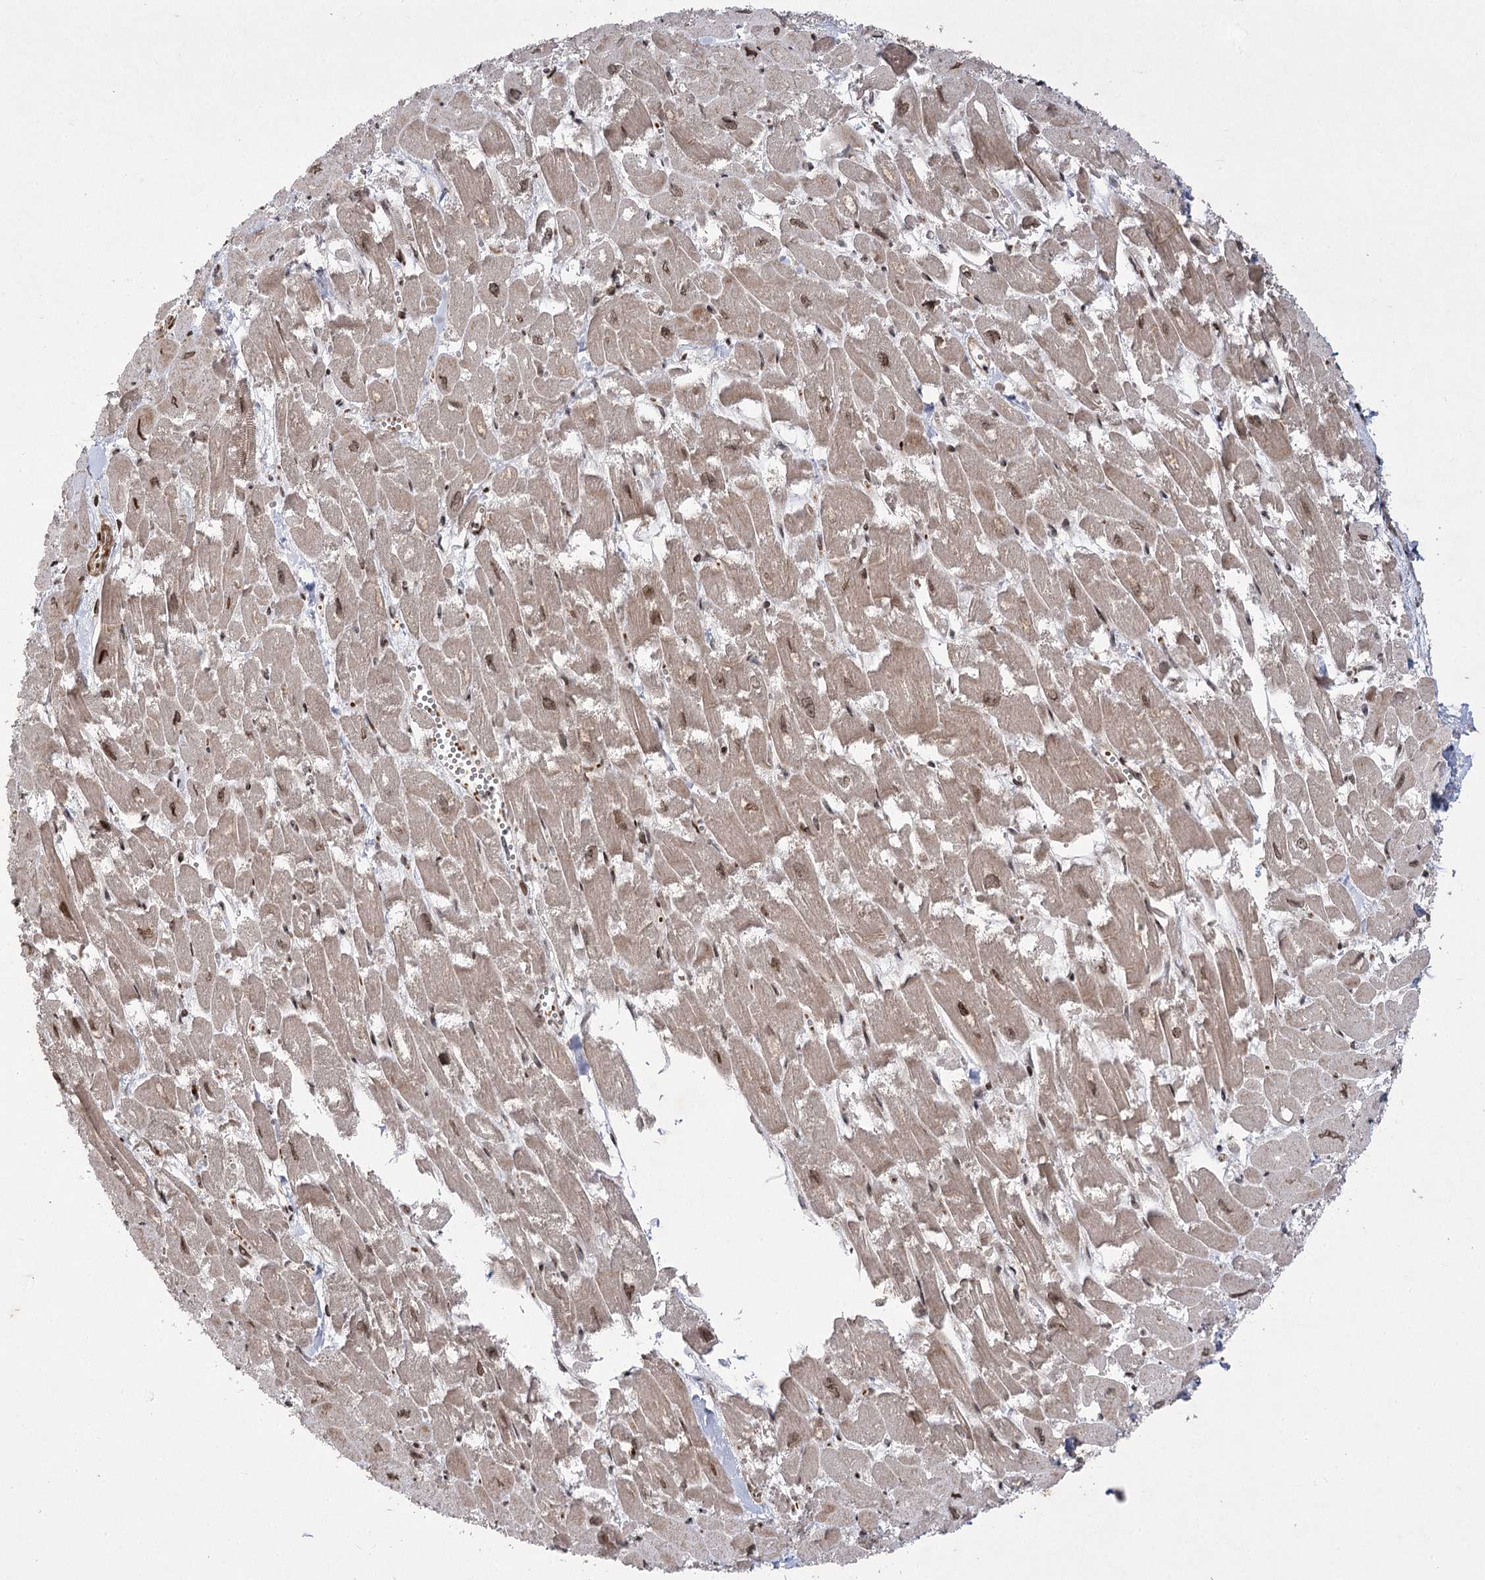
{"staining": {"intensity": "moderate", "quantity": "25%-75%", "location": "cytoplasmic/membranous,nuclear"}, "tissue": "heart muscle", "cell_type": "Cardiomyocytes", "image_type": "normal", "snomed": [{"axis": "morphology", "description": "Normal tissue, NOS"}, {"axis": "topography", "description": "Heart"}], "caption": "Immunohistochemistry (IHC) image of unremarkable heart muscle: heart muscle stained using immunohistochemistry shows medium levels of moderate protein expression localized specifically in the cytoplasmic/membranous,nuclear of cardiomyocytes, appearing as a cytoplasmic/membranous,nuclear brown color.", "gene": "TENM2", "patient": {"sex": "male", "age": 54}}